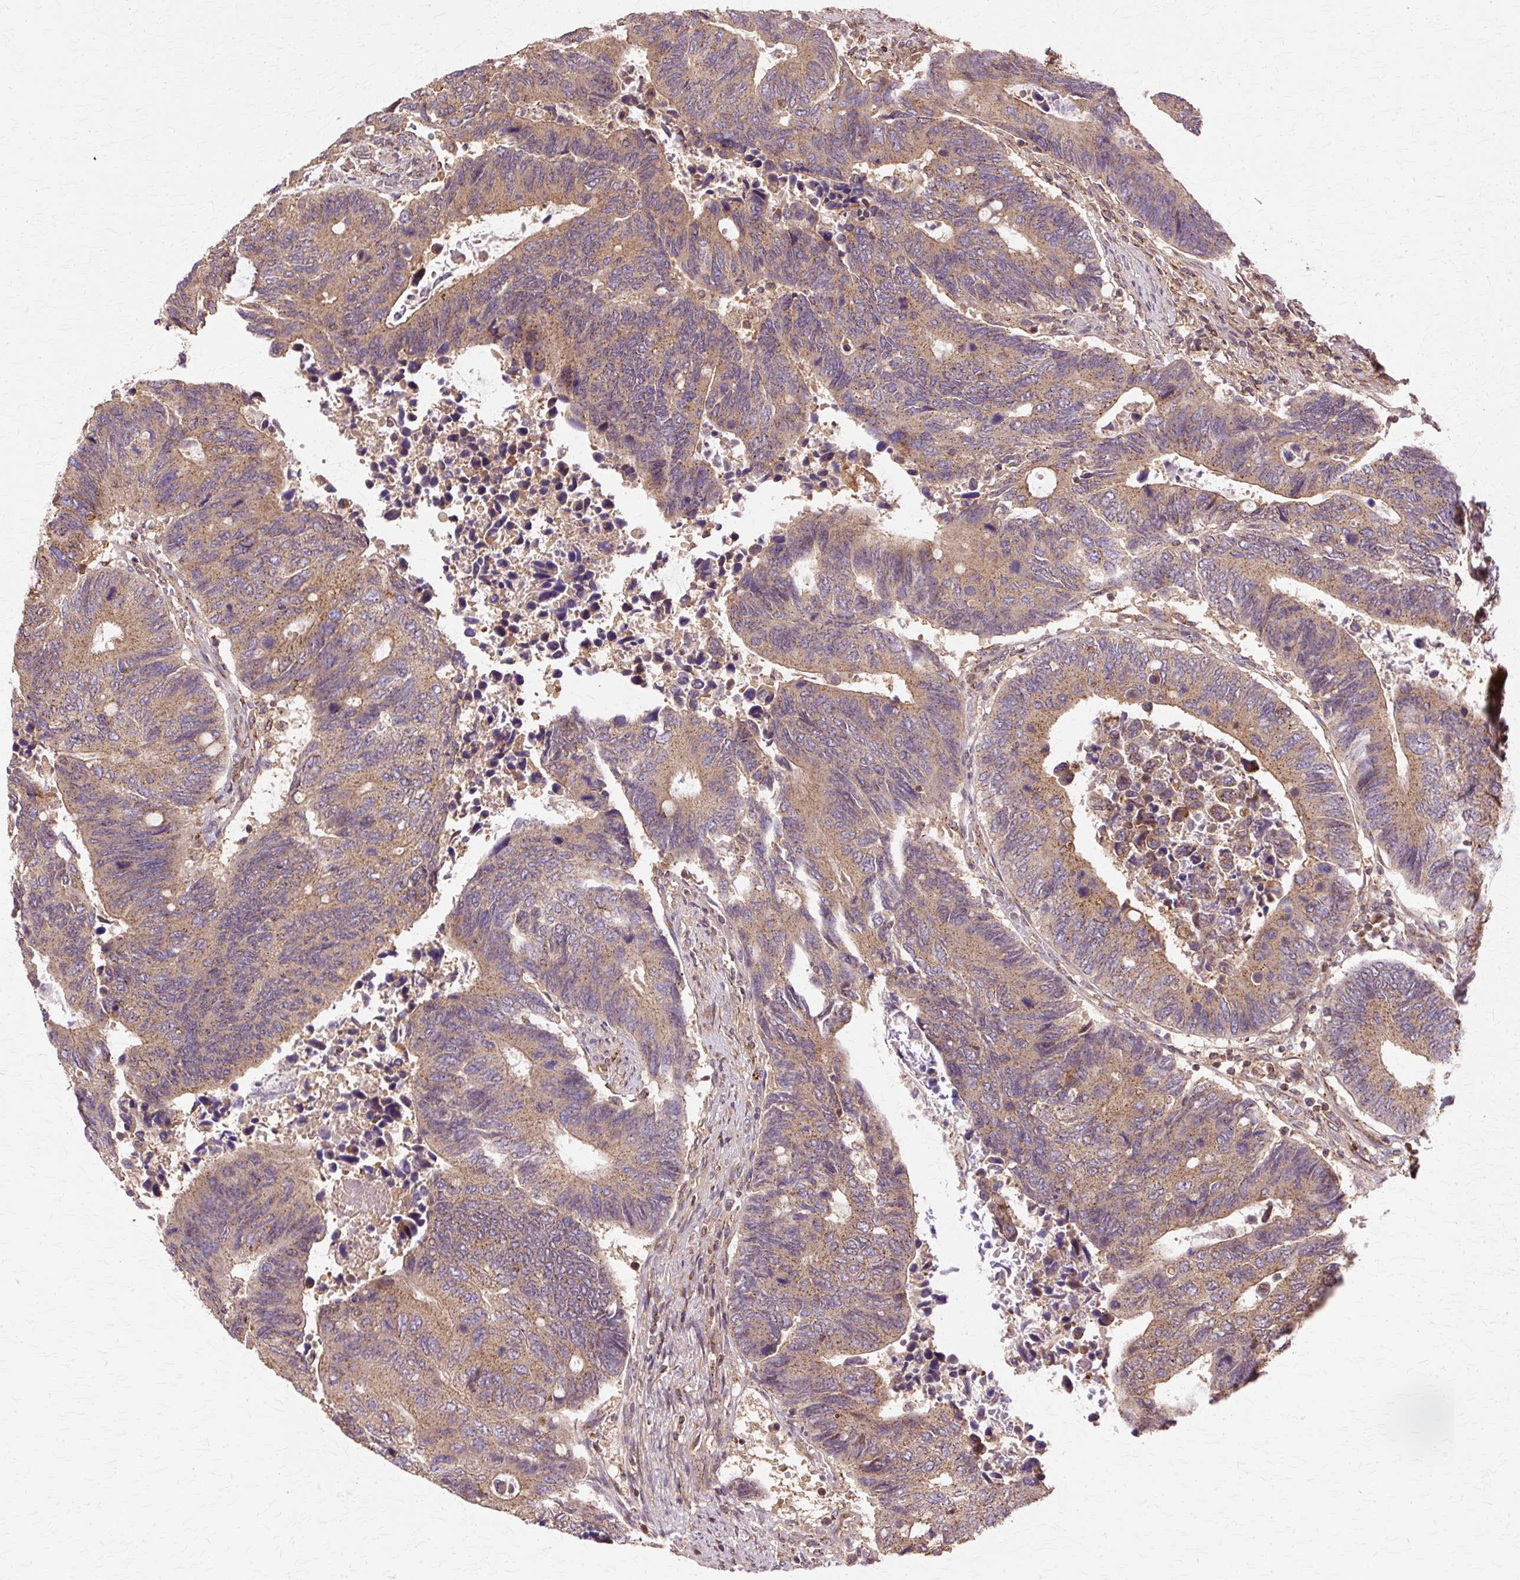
{"staining": {"intensity": "moderate", "quantity": ">75%", "location": "cytoplasmic/membranous"}, "tissue": "colorectal cancer", "cell_type": "Tumor cells", "image_type": "cancer", "snomed": [{"axis": "morphology", "description": "Adenocarcinoma, NOS"}, {"axis": "topography", "description": "Colon"}], "caption": "Protein positivity by immunohistochemistry exhibits moderate cytoplasmic/membranous staining in approximately >75% of tumor cells in adenocarcinoma (colorectal).", "gene": "COPB1", "patient": {"sex": "male", "age": 87}}